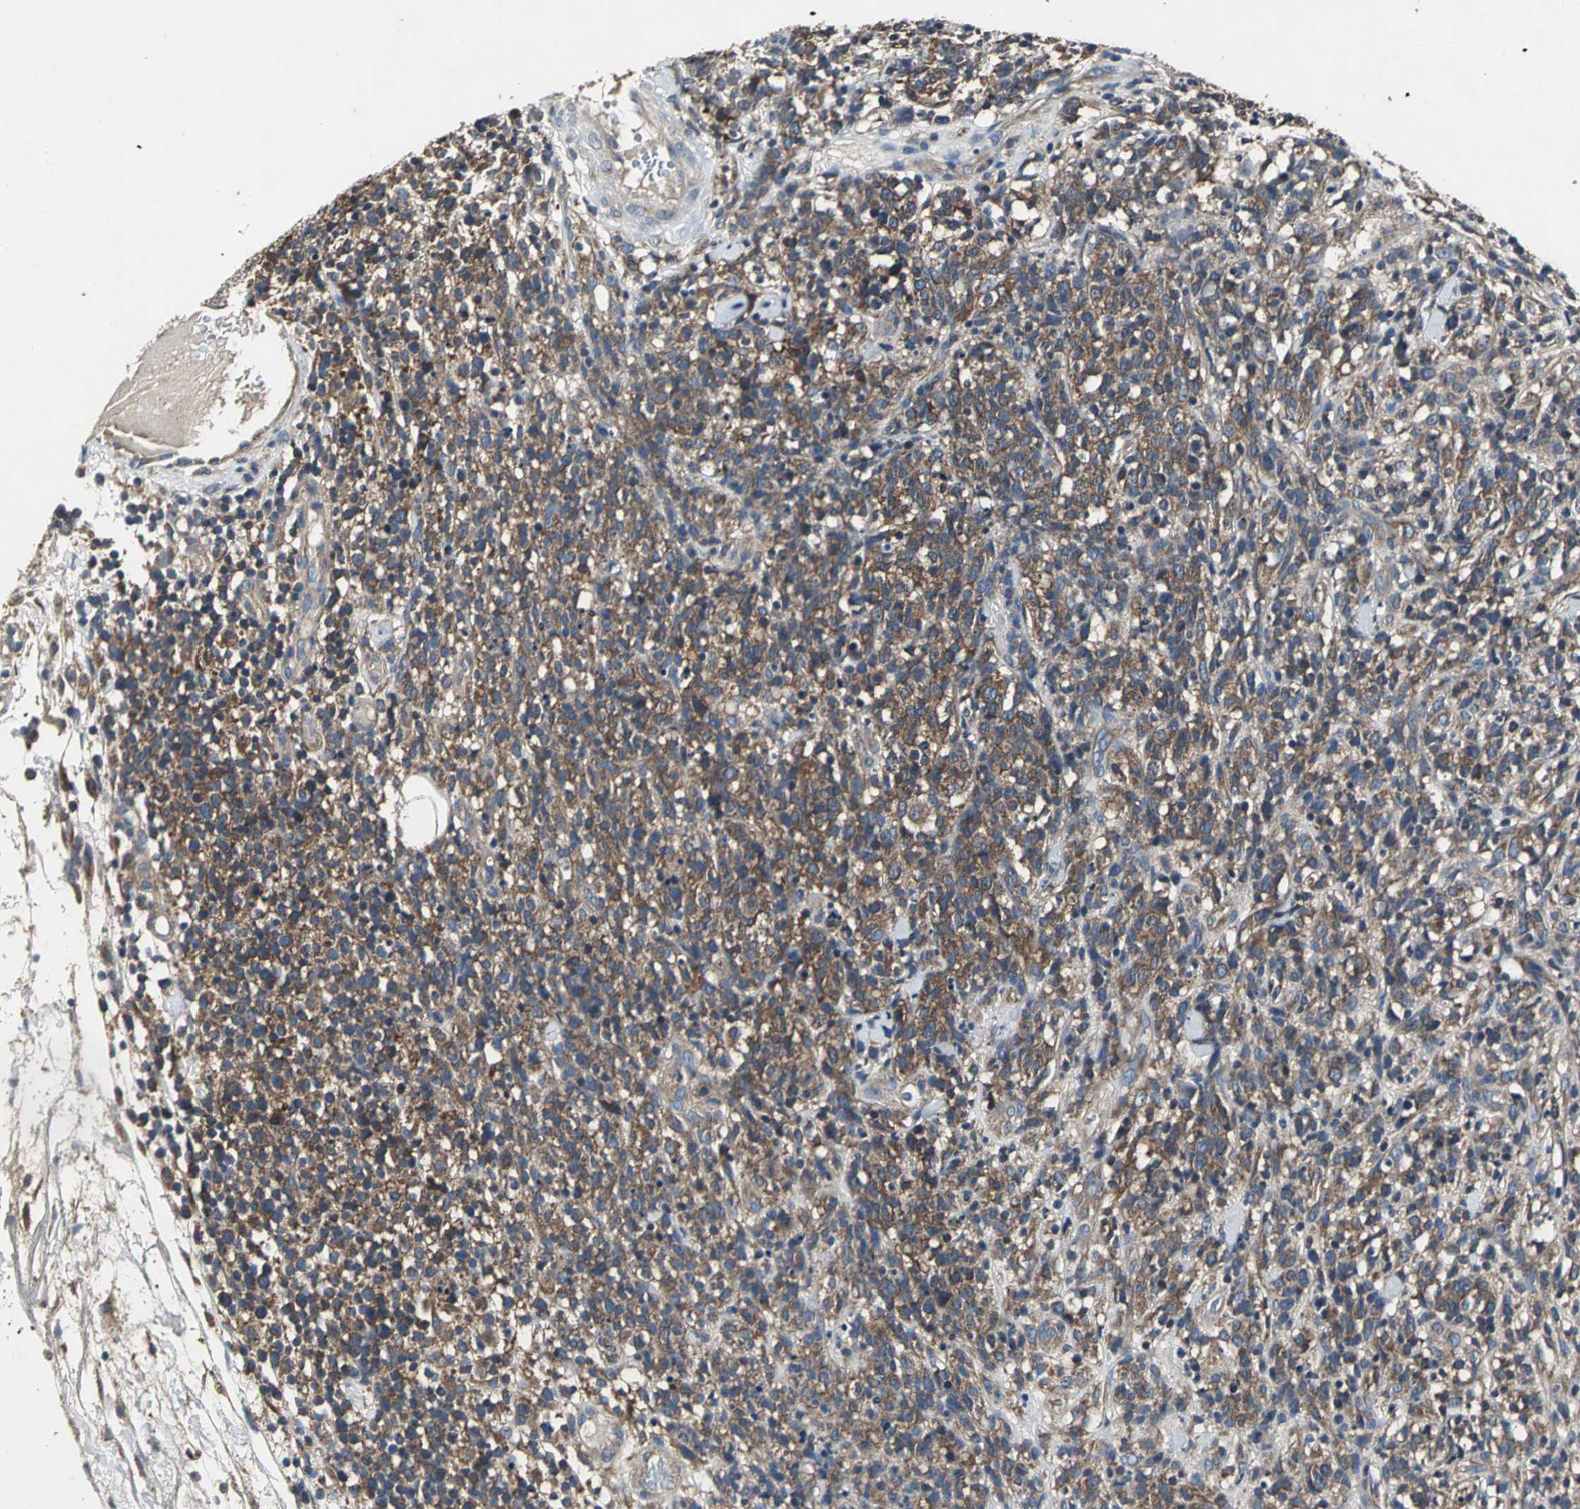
{"staining": {"intensity": "moderate", "quantity": ">75%", "location": "cytoplasmic/membranous"}, "tissue": "lymphoma", "cell_type": "Tumor cells", "image_type": "cancer", "snomed": [{"axis": "morphology", "description": "Malignant lymphoma, non-Hodgkin's type, High grade"}, {"axis": "topography", "description": "Lymph node"}], "caption": "IHC (DAB) staining of malignant lymphoma, non-Hodgkin's type (high-grade) displays moderate cytoplasmic/membranous protein staining in about >75% of tumor cells.", "gene": "IRF3", "patient": {"sex": "female", "age": 73}}